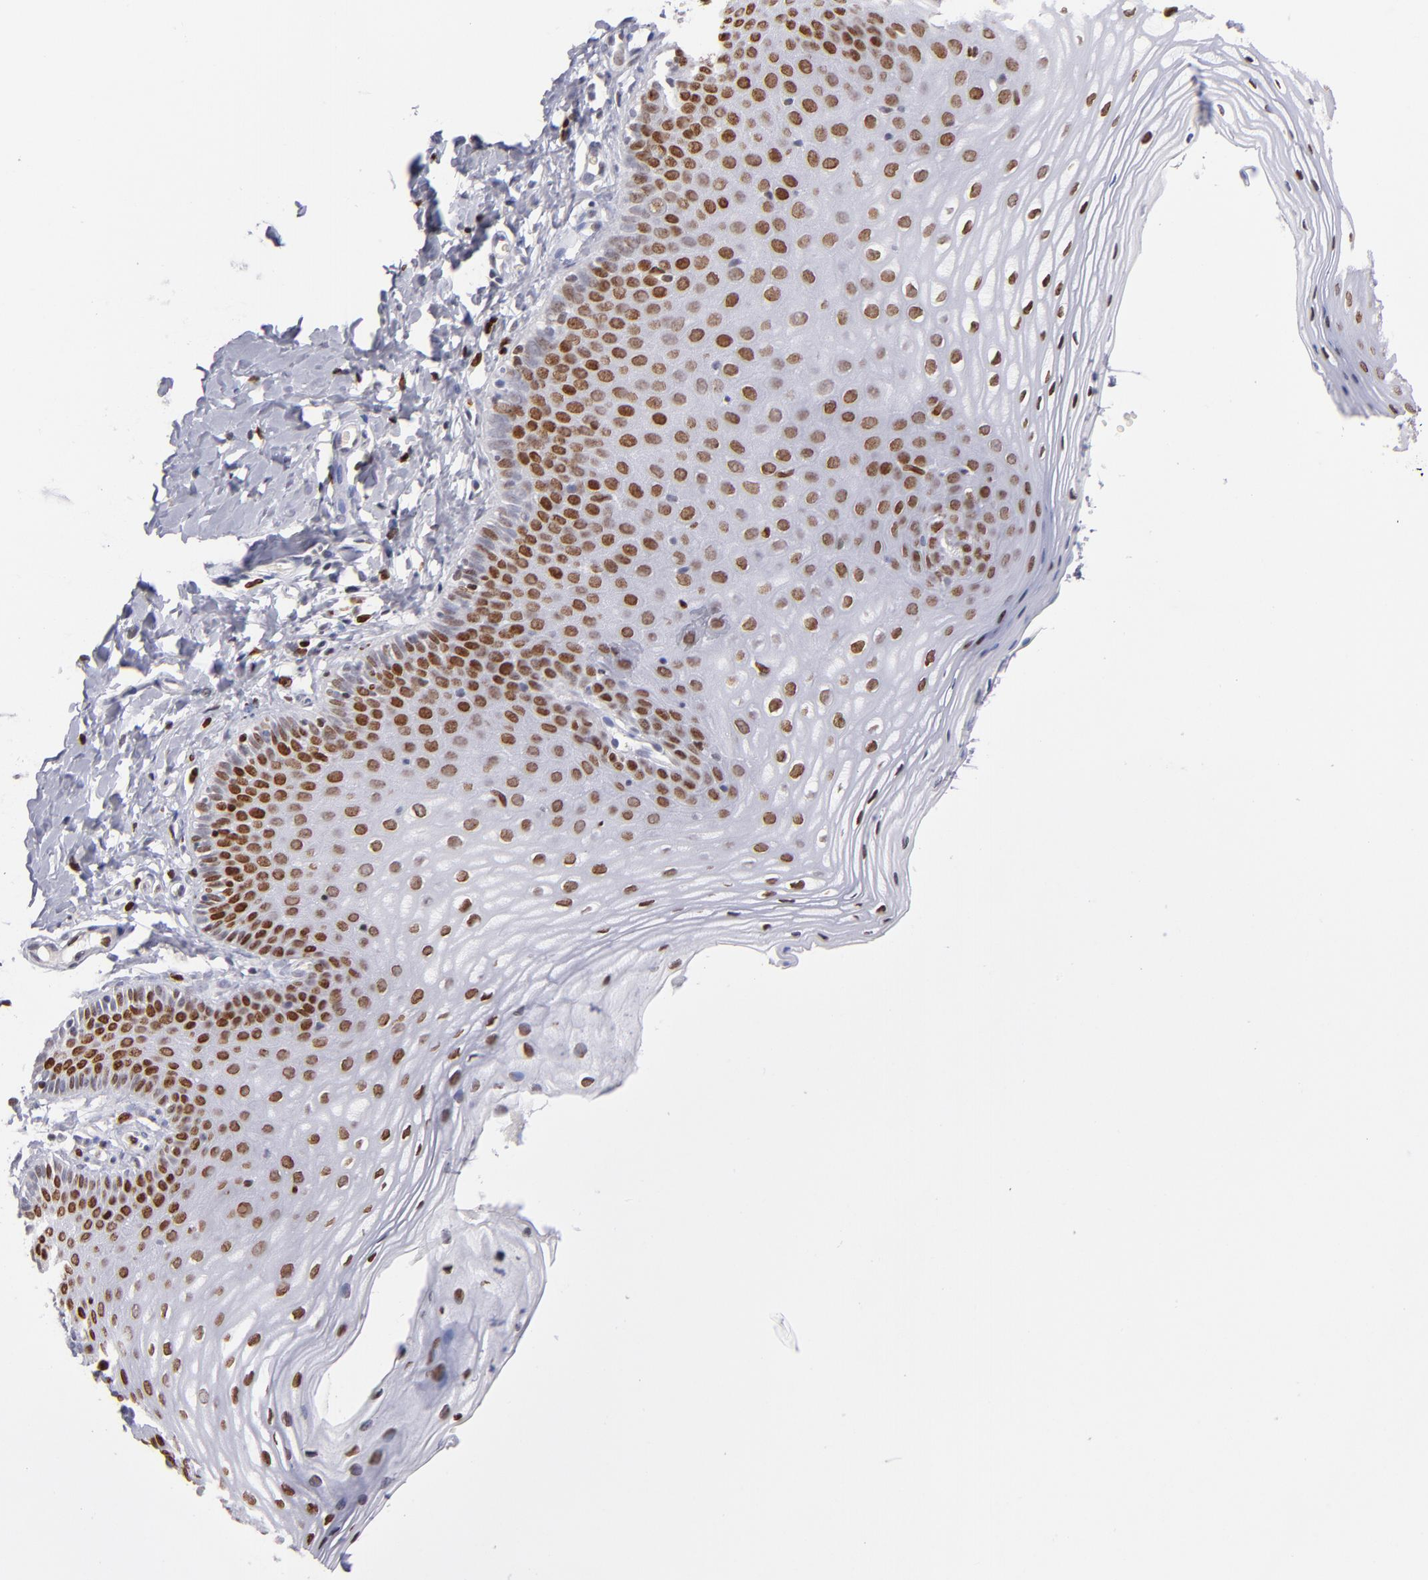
{"staining": {"intensity": "strong", "quantity": ">75%", "location": "nuclear"}, "tissue": "vagina", "cell_type": "Squamous epithelial cells", "image_type": "normal", "snomed": [{"axis": "morphology", "description": "Normal tissue, NOS"}, {"axis": "topography", "description": "Vagina"}], "caption": "Immunohistochemical staining of unremarkable human vagina shows >75% levels of strong nuclear protein staining in about >75% of squamous epithelial cells. Ihc stains the protein in brown and the nuclei are stained blue.", "gene": "POLA1", "patient": {"sex": "female", "age": 55}}